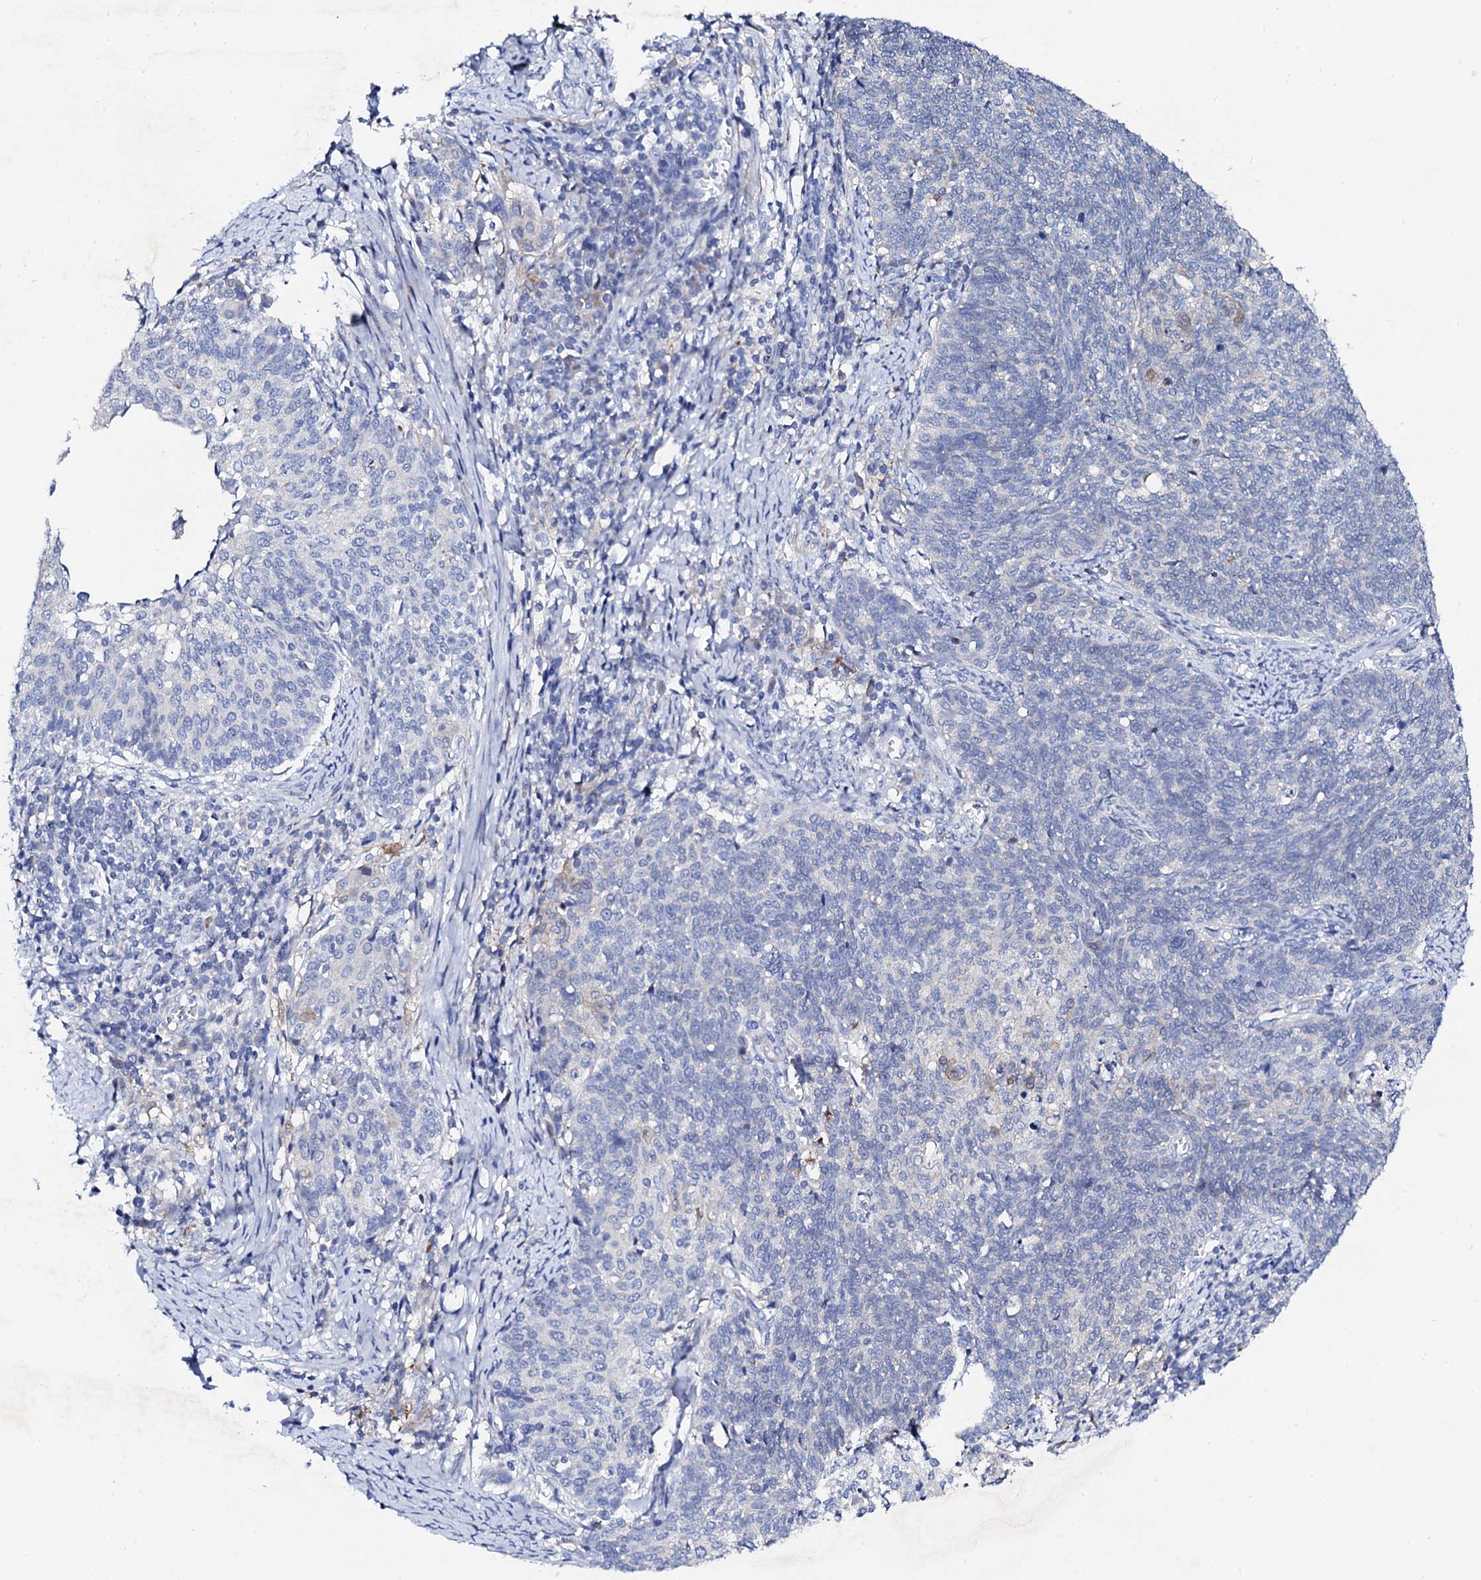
{"staining": {"intensity": "negative", "quantity": "none", "location": "none"}, "tissue": "cervical cancer", "cell_type": "Tumor cells", "image_type": "cancer", "snomed": [{"axis": "morphology", "description": "Squamous cell carcinoma, NOS"}, {"axis": "topography", "description": "Cervix"}], "caption": "There is no significant expression in tumor cells of cervical squamous cell carcinoma.", "gene": "TRDN", "patient": {"sex": "female", "age": 39}}